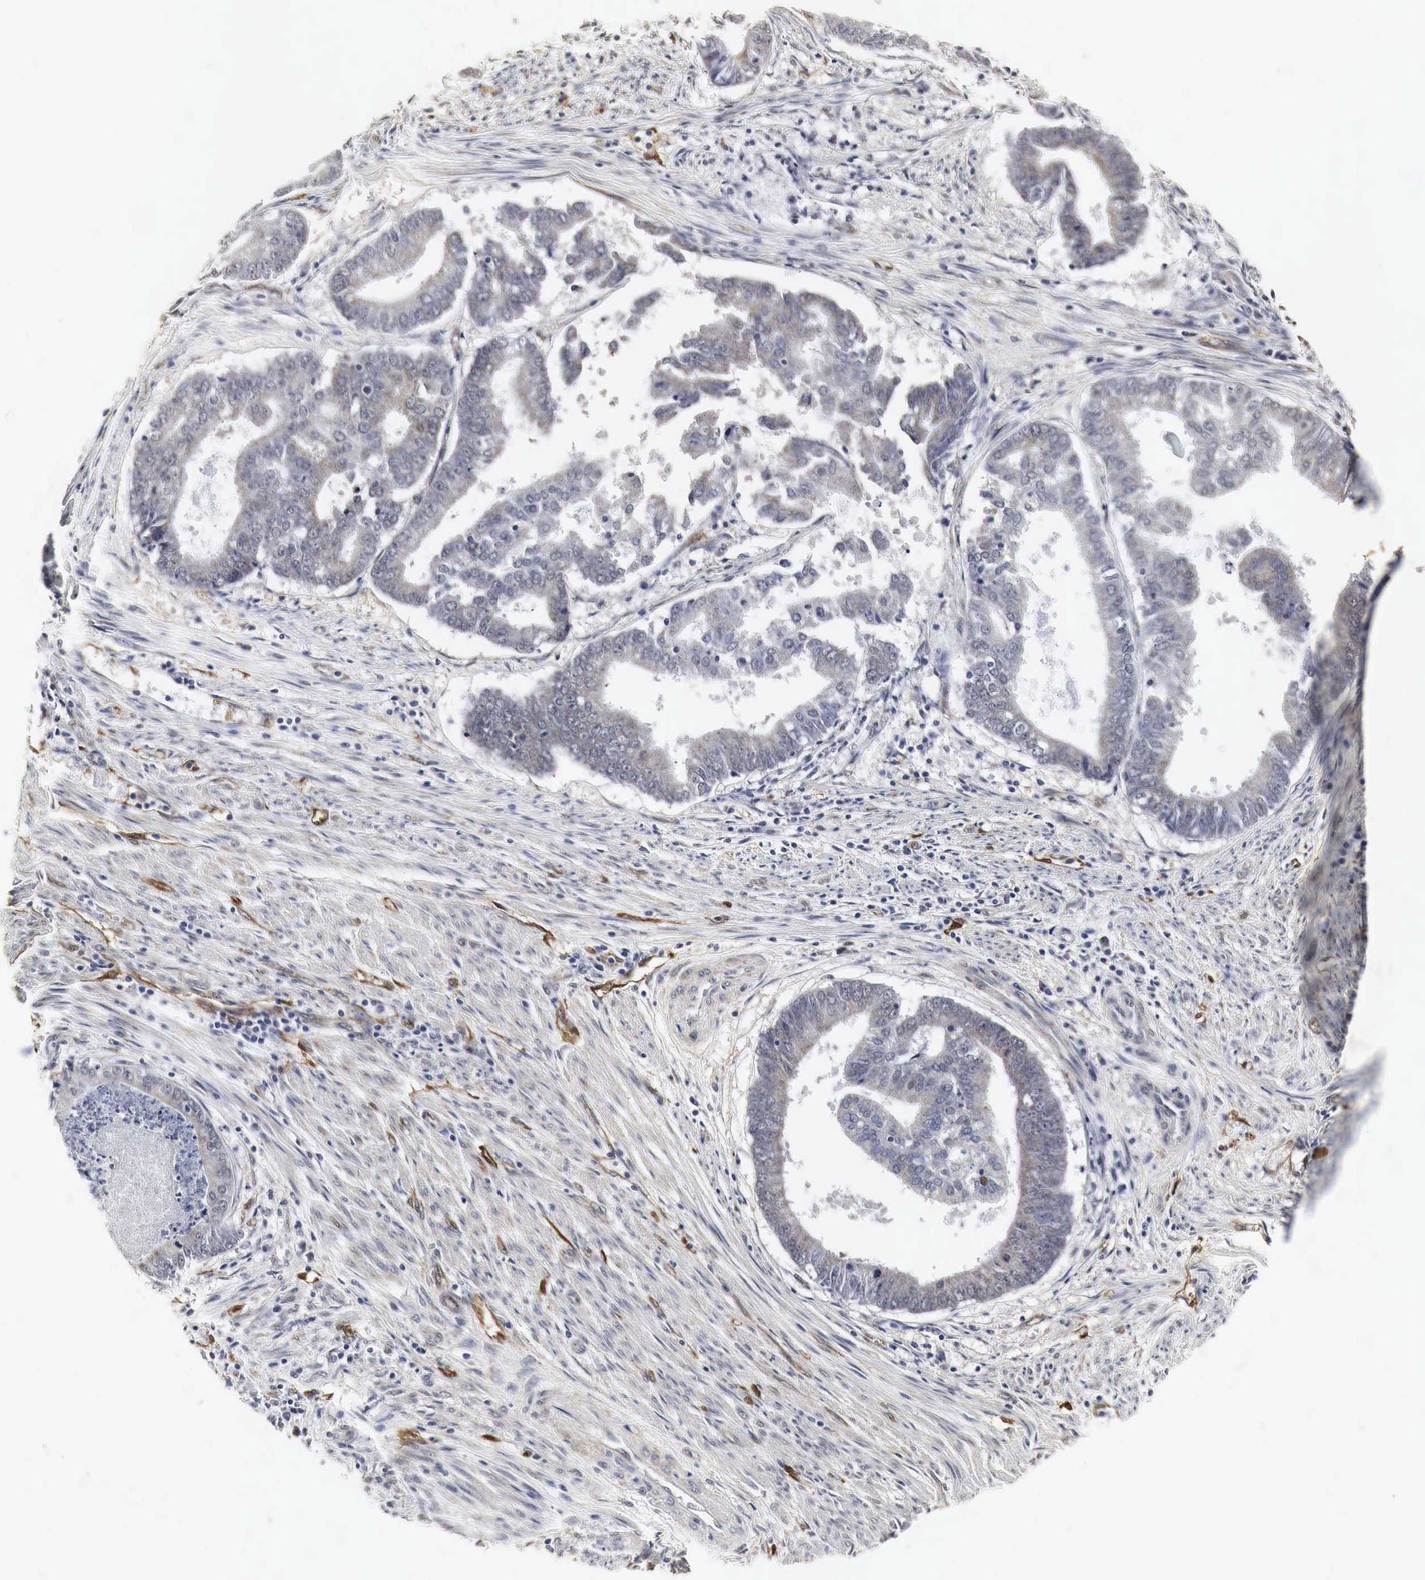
{"staining": {"intensity": "negative", "quantity": "none", "location": "none"}, "tissue": "endometrial cancer", "cell_type": "Tumor cells", "image_type": "cancer", "snomed": [{"axis": "morphology", "description": "Adenocarcinoma, NOS"}, {"axis": "topography", "description": "Endometrium"}], "caption": "Protein analysis of endometrial cancer (adenocarcinoma) demonstrates no significant expression in tumor cells.", "gene": "SPIN1", "patient": {"sex": "female", "age": 63}}